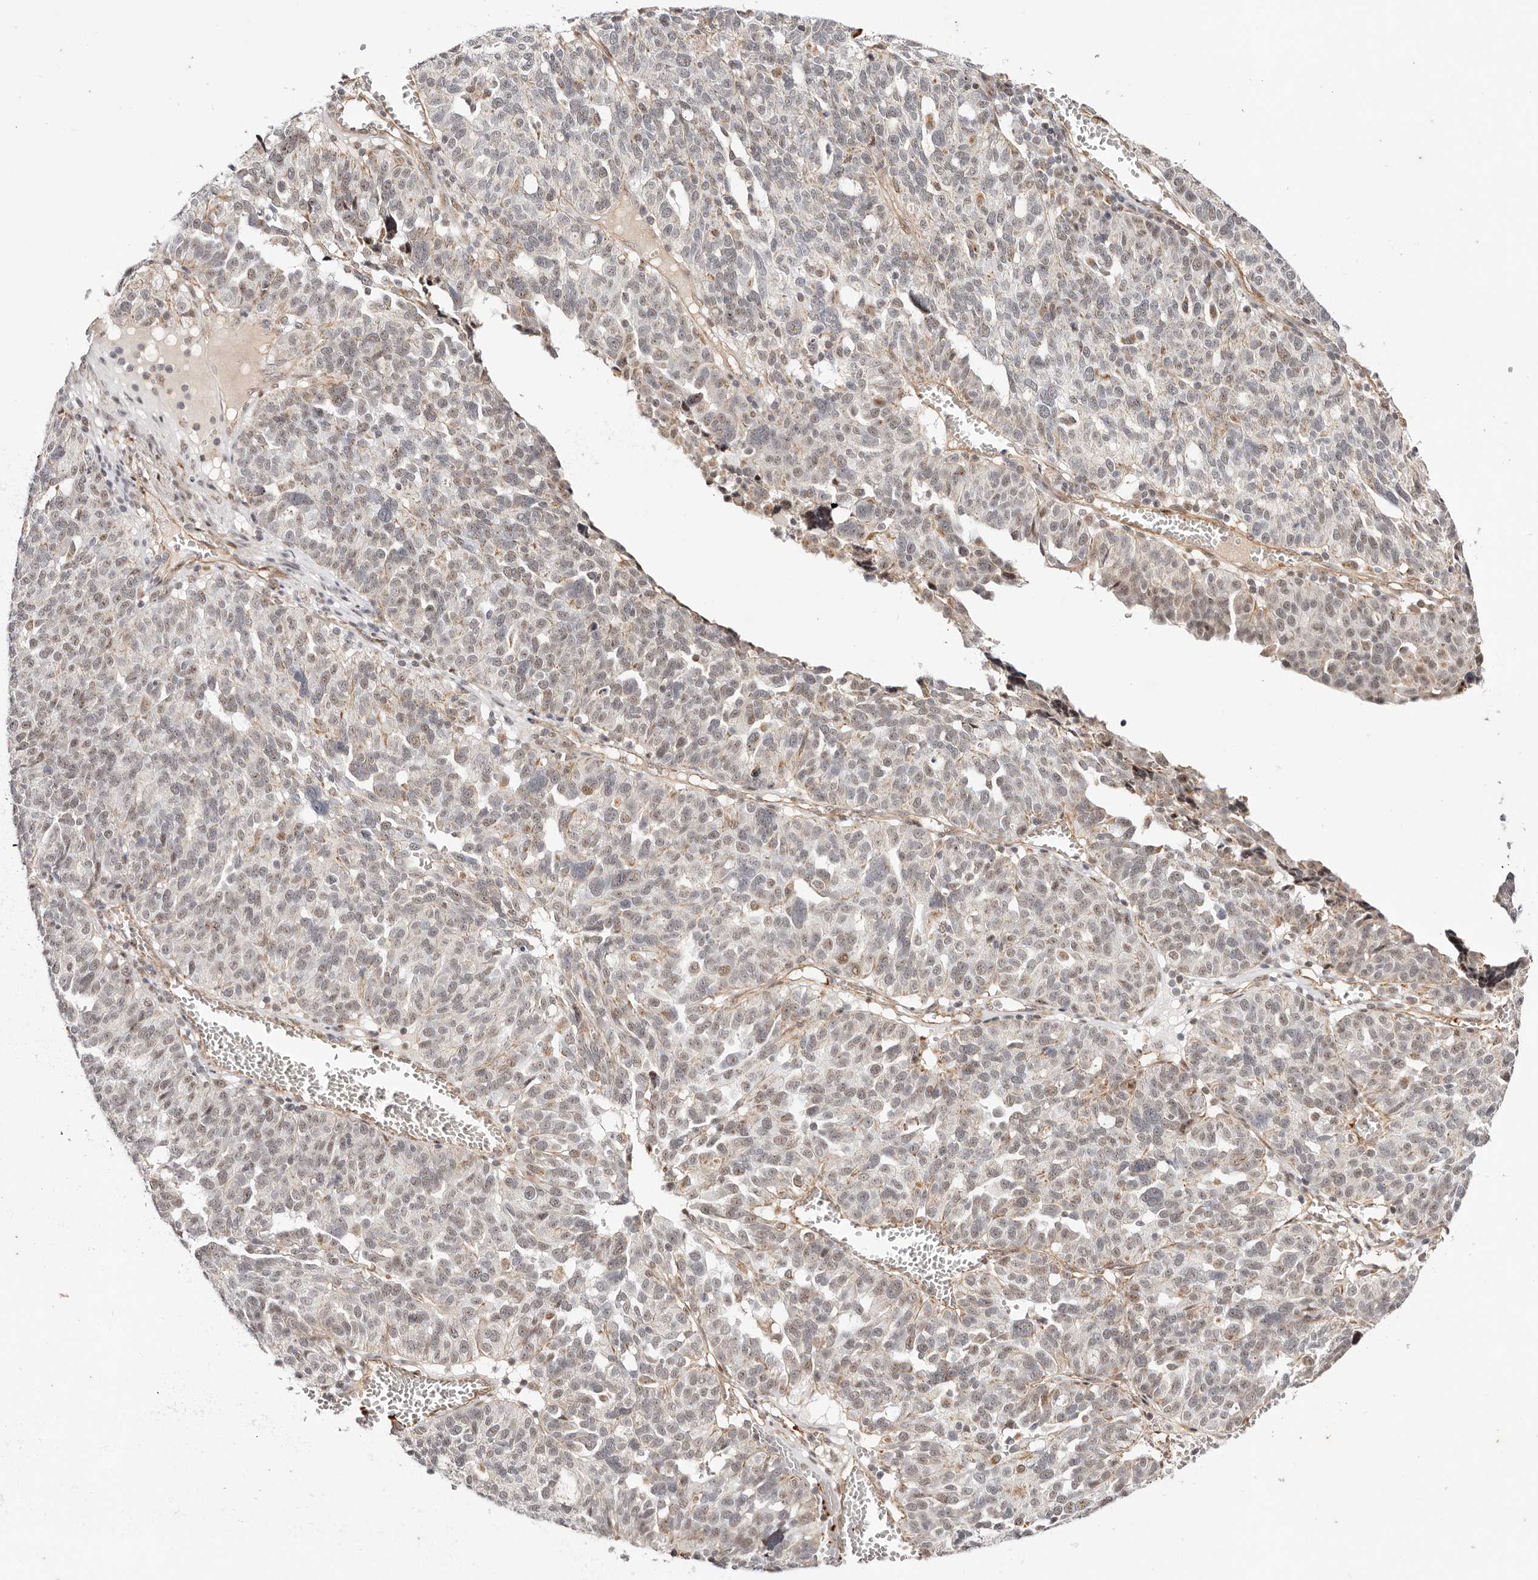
{"staining": {"intensity": "weak", "quantity": "25%-75%", "location": "nuclear"}, "tissue": "ovarian cancer", "cell_type": "Tumor cells", "image_type": "cancer", "snomed": [{"axis": "morphology", "description": "Cystadenocarcinoma, serous, NOS"}, {"axis": "topography", "description": "Ovary"}], "caption": "Immunohistochemistry of human serous cystadenocarcinoma (ovarian) demonstrates low levels of weak nuclear expression in approximately 25%-75% of tumor cells.", "gene": "WRN", "patient": {"sex": "female", "age": 59}}